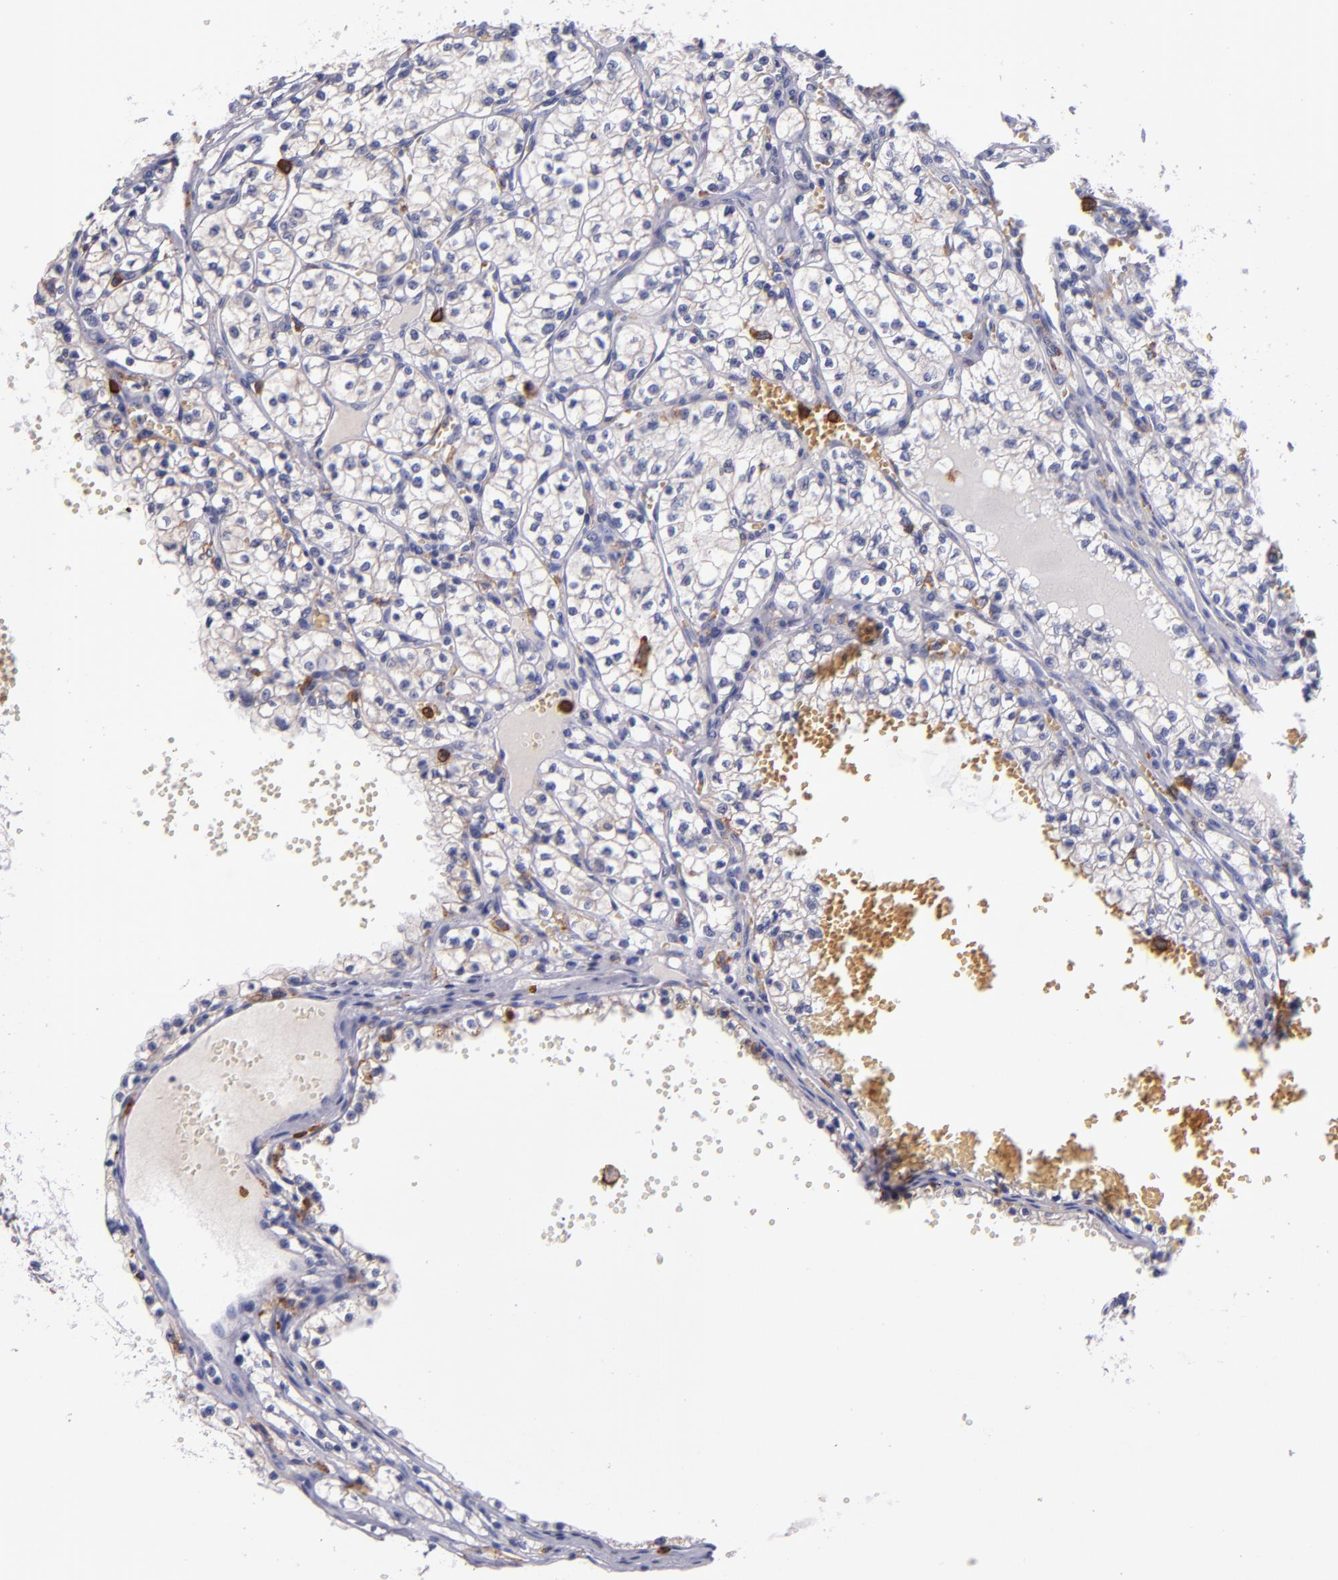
{"staining": {"intensity": "negative", "quantity": "none", "location": "none"}, "tissue": "renal cancer", "cell_type": "Tumor cells", "image_type": "cancer", "snomed": [{"axis": "morphology", "description": "Adenocarcinoma, NOS"}, {"axis": "topography", "description": "Kidney"}], "caption": "Renal cancer (adenocarcinoma) was stained to show a protein in brown. There is no significant positivity in tumor cells. (DAB (3,3'-diaminobenzidine) immunohistochemistry (IHC) visualized using brightfield microscopy, high magnification).", "gene": "C5AR1", "patient": {"sex": "male", "age": 61}}